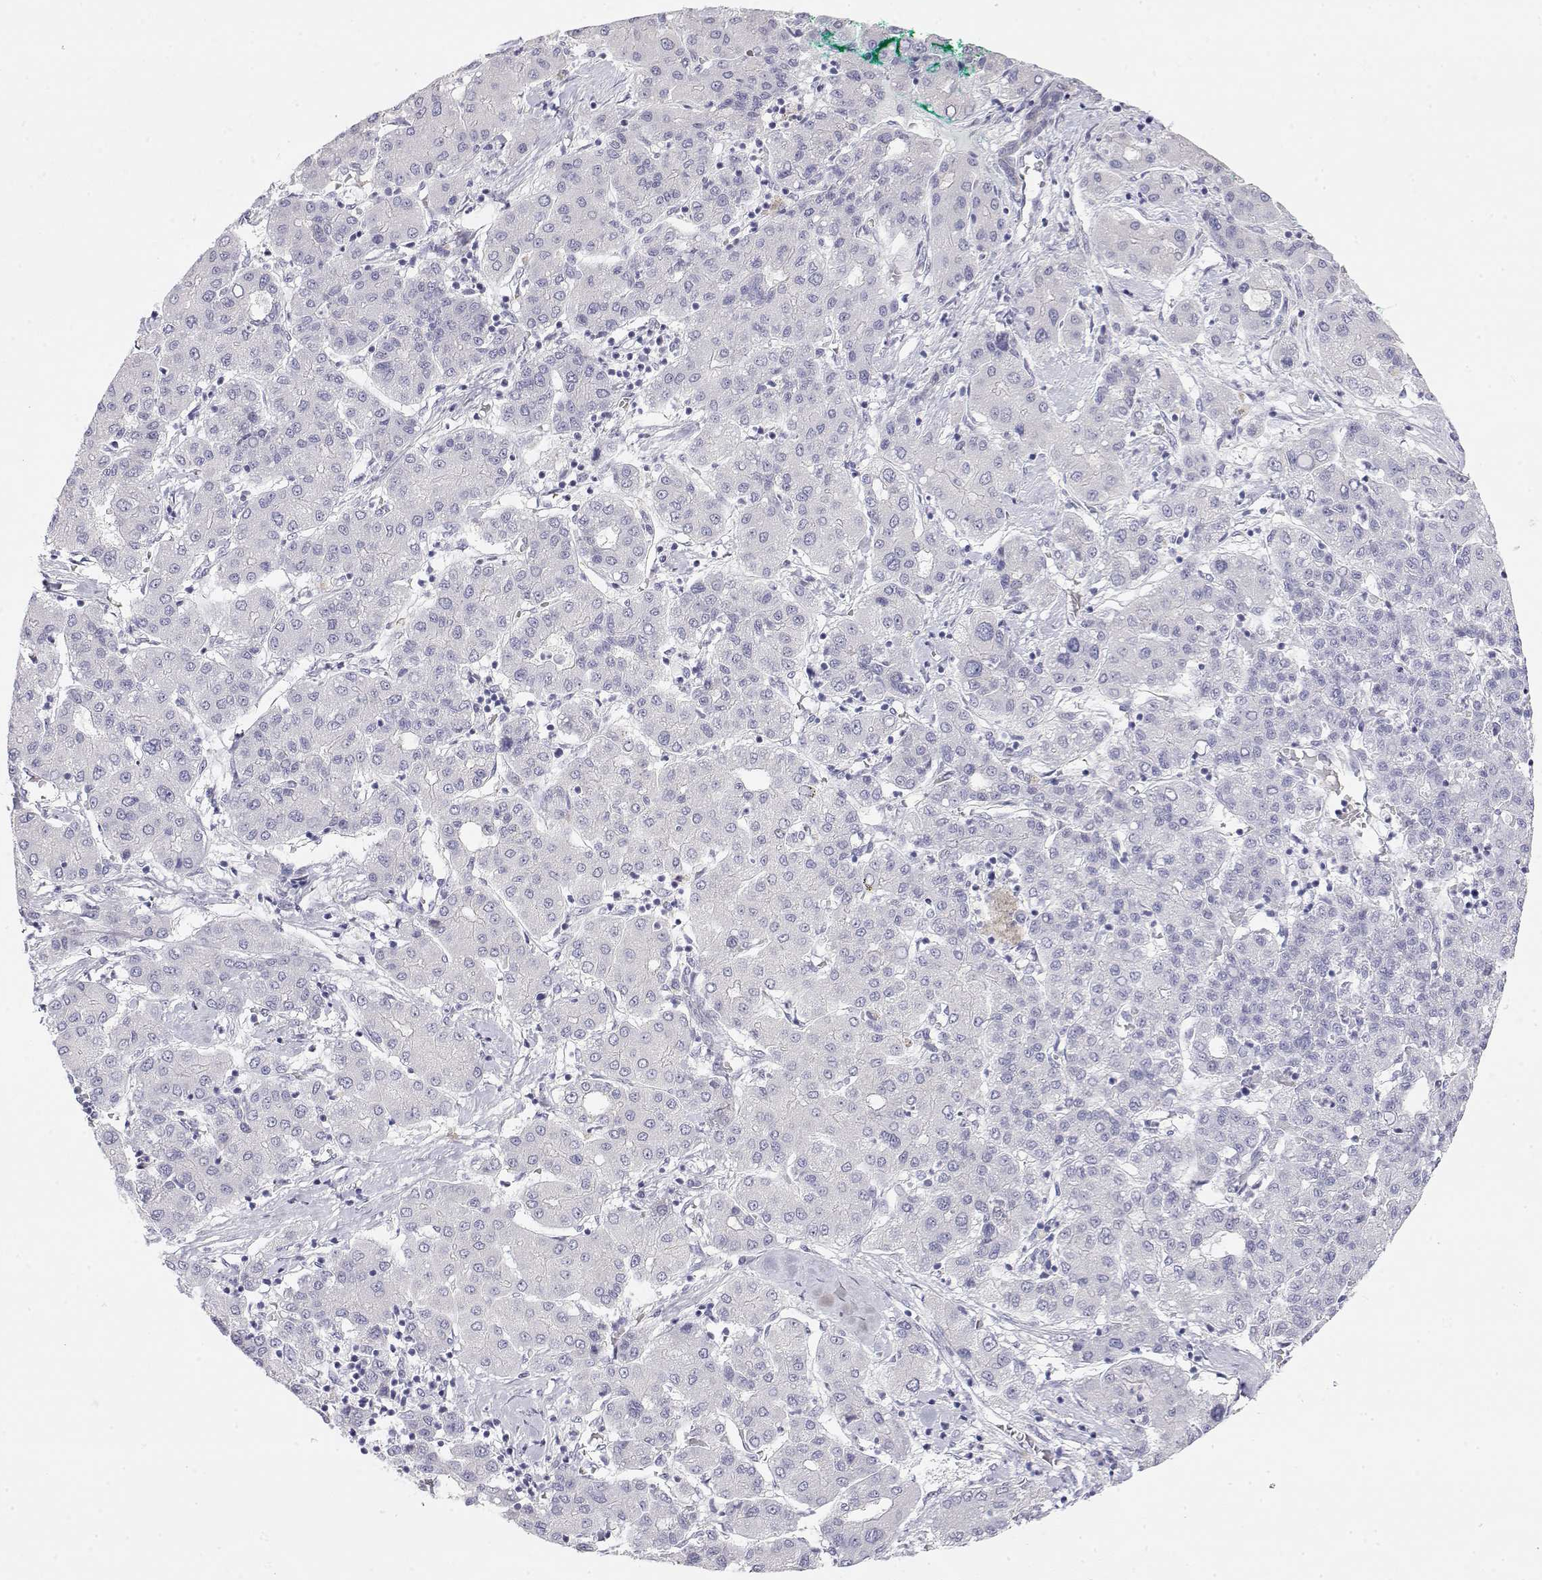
{"staining": {"intensity": "negative", "quantity": "none", "location": "none"}, "tissue": "liver cancer", "cell_type": "Tumor cells", "image_type": "cancer", "snomed": [{"axis": "morphology", "description": "Carcinoma, Hepatocellular, NOS"}, {"axis": "topography", "description": "Liver"}], "caption": "Hepatocellular carcinoma (liver) stained for a protein using immunohistochemistry displays no positivity tumor cells.", "gene": "MISP", "patient": {"sex": "male", "age": 78}}